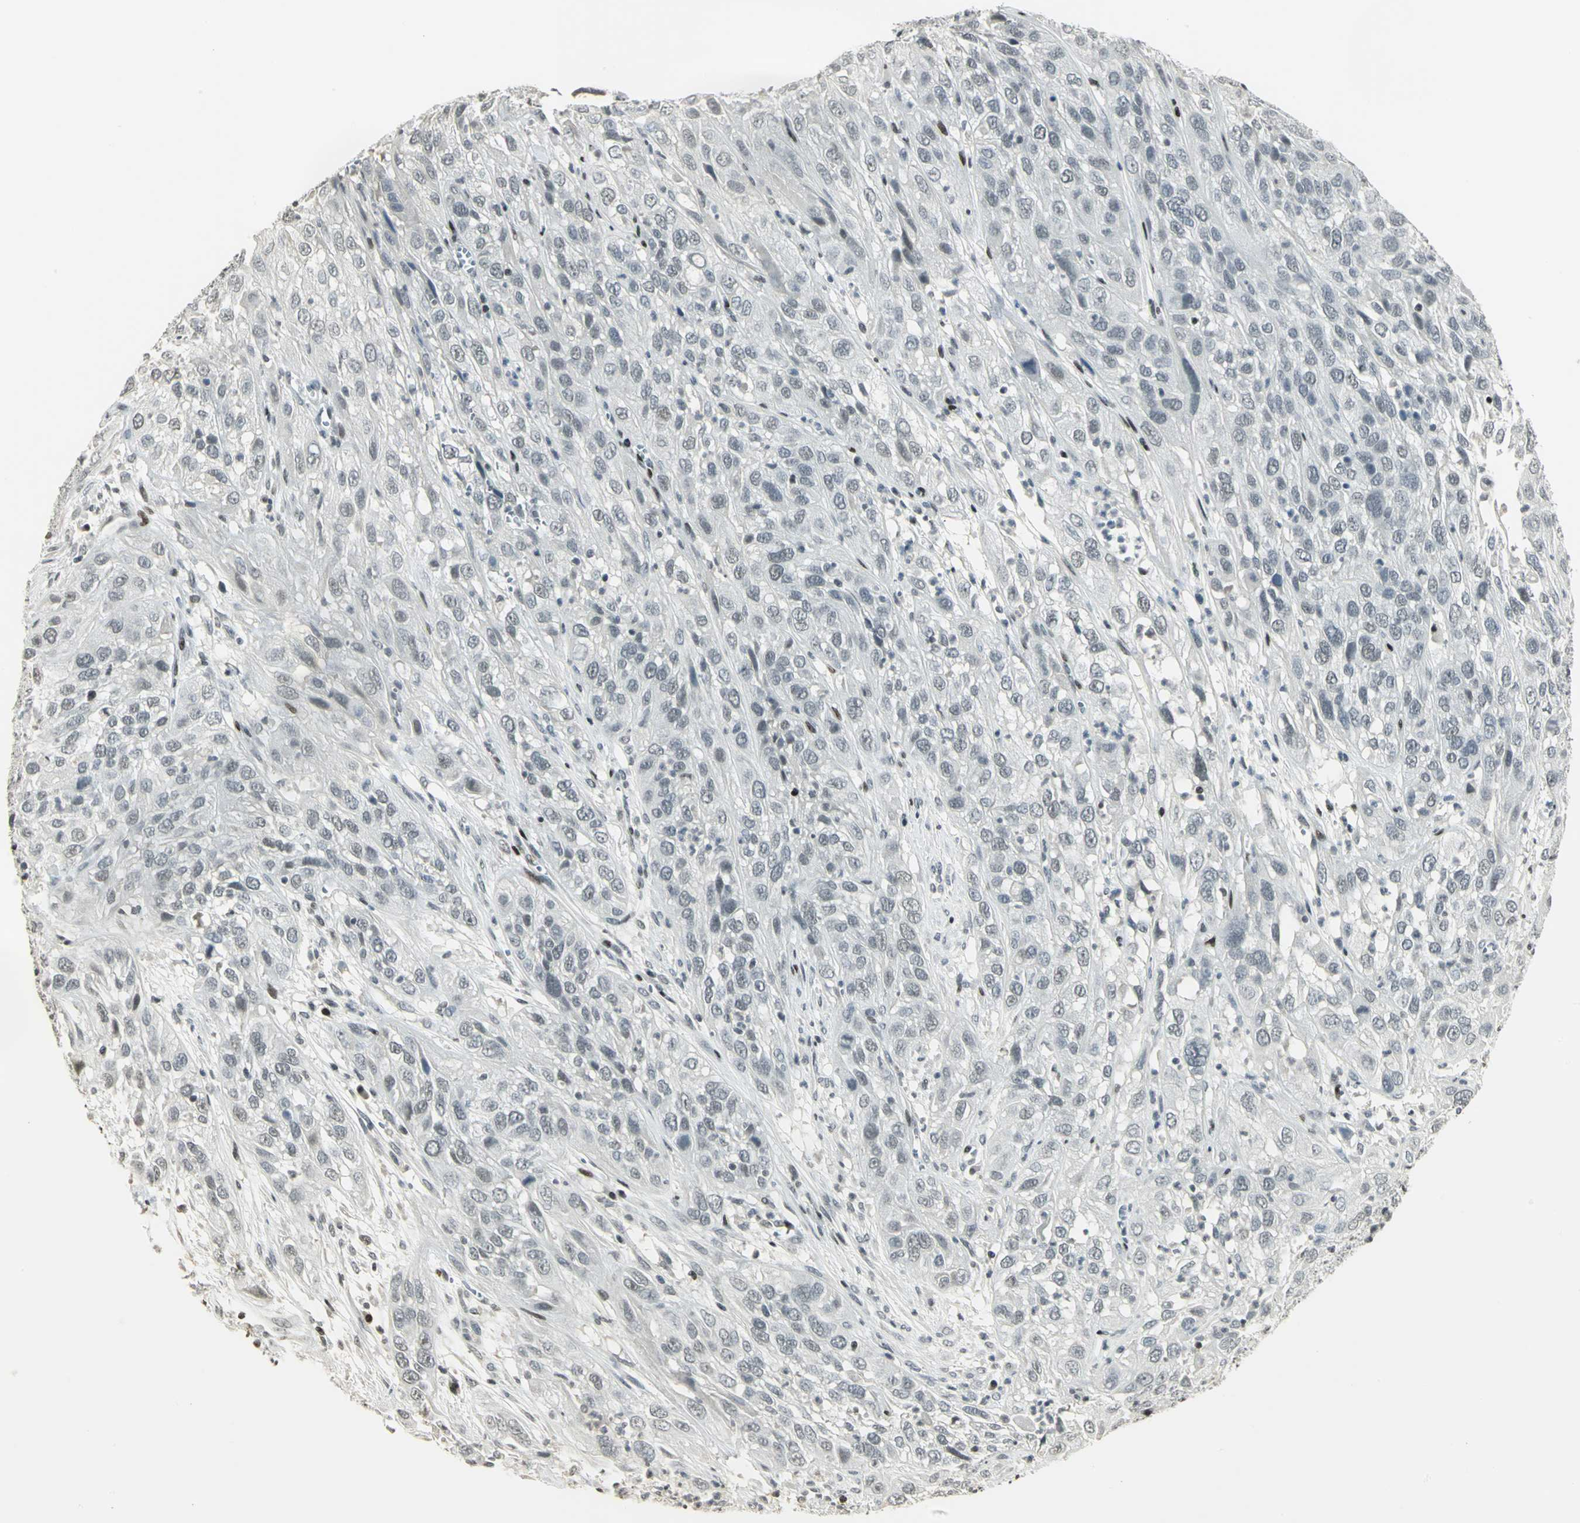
{"staining": {"intensity": "weak", "quantity": "<25%", "location": "nuclear"}, "tissue": "cervical cancer", "cell_type": "Tumor cells", "image_type": "cancer", "snomed": [{"axis": "morphology", "description": "Squamous cell carcinoma, NOS"}, {"axis": "topography", "description": "Cervix"}], "caption": "There is no significant staining in tumor cells of cervical cancer (squamous cell carcinoma).", "gene": "KDM1A", "patient": {"sex": "female", "age": 32}}